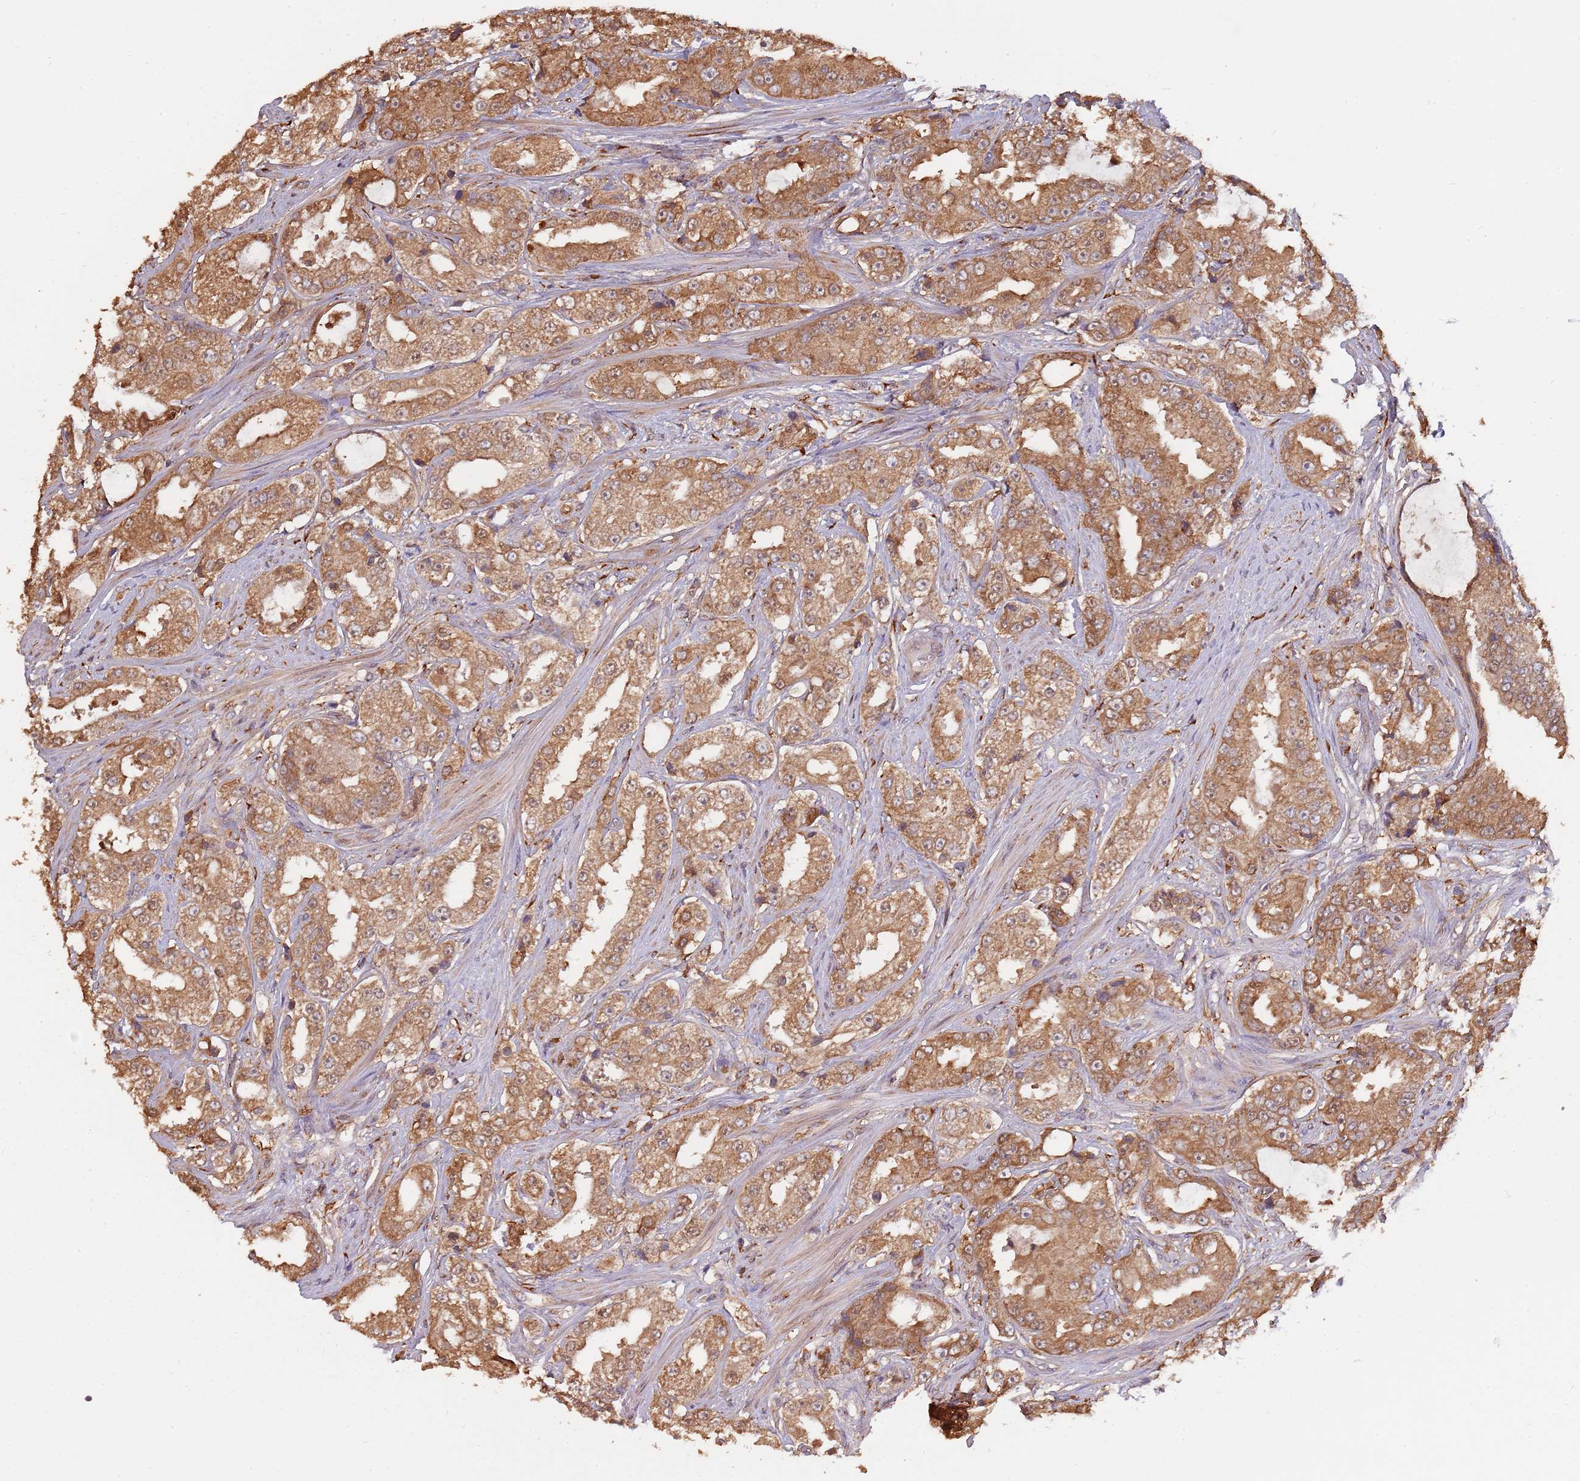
{"staining": {"intensity": "strong", "quantity": ">75%", "location": "cytoplasmic/membranous"}, "tissue": "prostate cancer", "cell_type": "Tumor cells", "image_type": "cancer", "snomed": [{"axis": "morphology", "description": "Adenocarcinoma, High grade"}, {"axis": "topography", "description": "Prostate"}], "caption": "Protein staining of prostate high-grade adenocarcinoma tissue demonstrates strong cytoplasmic/membranous staining in approximately >75% of tumor cells. The staining is performed using DAB brown chromogen to label protein expression. The nuclei are counter-stained blue using hematoxylin.", "gene": "COG4", "patient": {"sex": "male", "age": 73}}